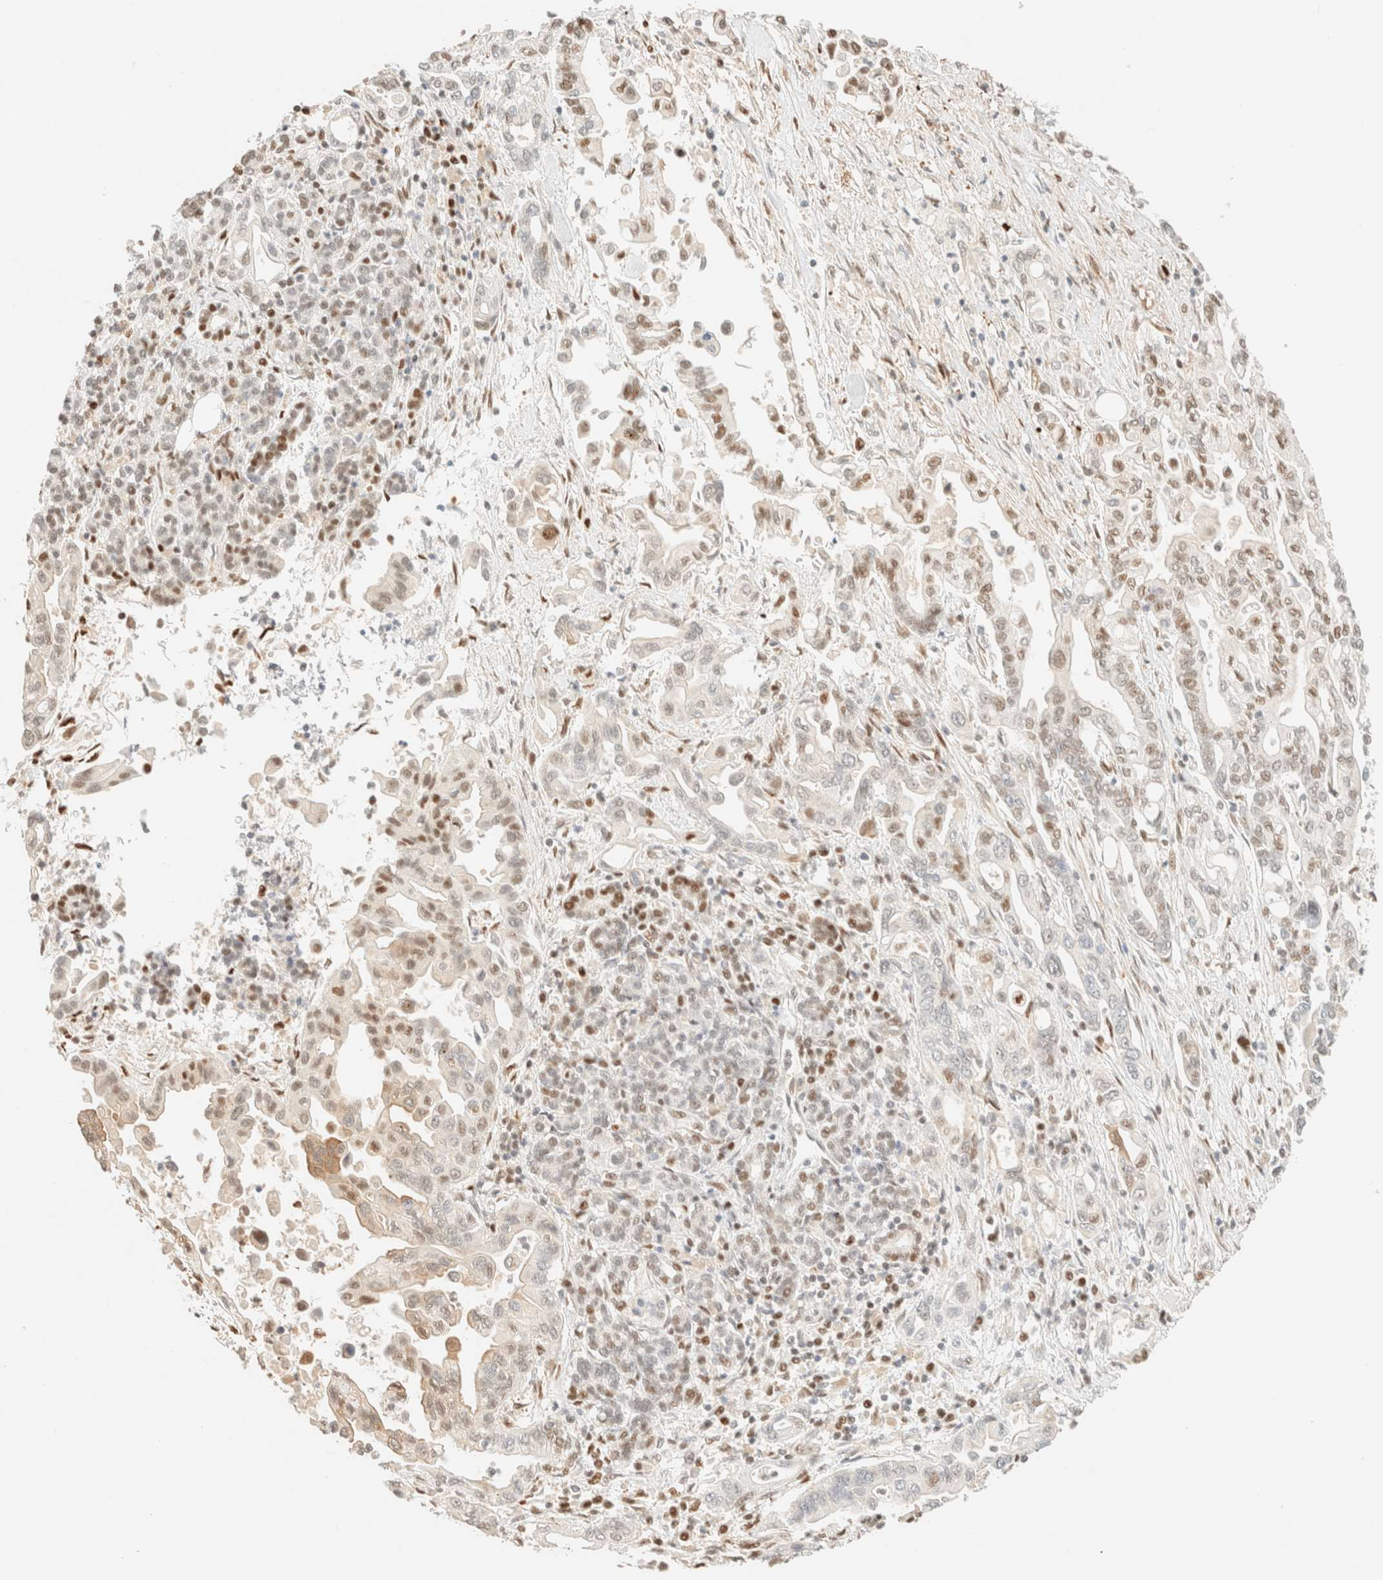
{"staining": {"intensity": "weak", "quantity": "25%-75%", "location": "nuclear"}, "tissue": "pancreatic cancer", "cell_type": "Tumor cells", "image_type": "cancer", "snomed": [{"axis": "morphology", "description": "Adenocarcinoma, NOS"}, {"axis": "topography", "description": "Pancreas"}], "caption": "Pancreatic cancer (adenocarcinoma) stained for a protein demonstrates weak nuclear positivity in tumor cells.", "gene": "TSR1", "patient": {"sex": "female", "age": 57}}